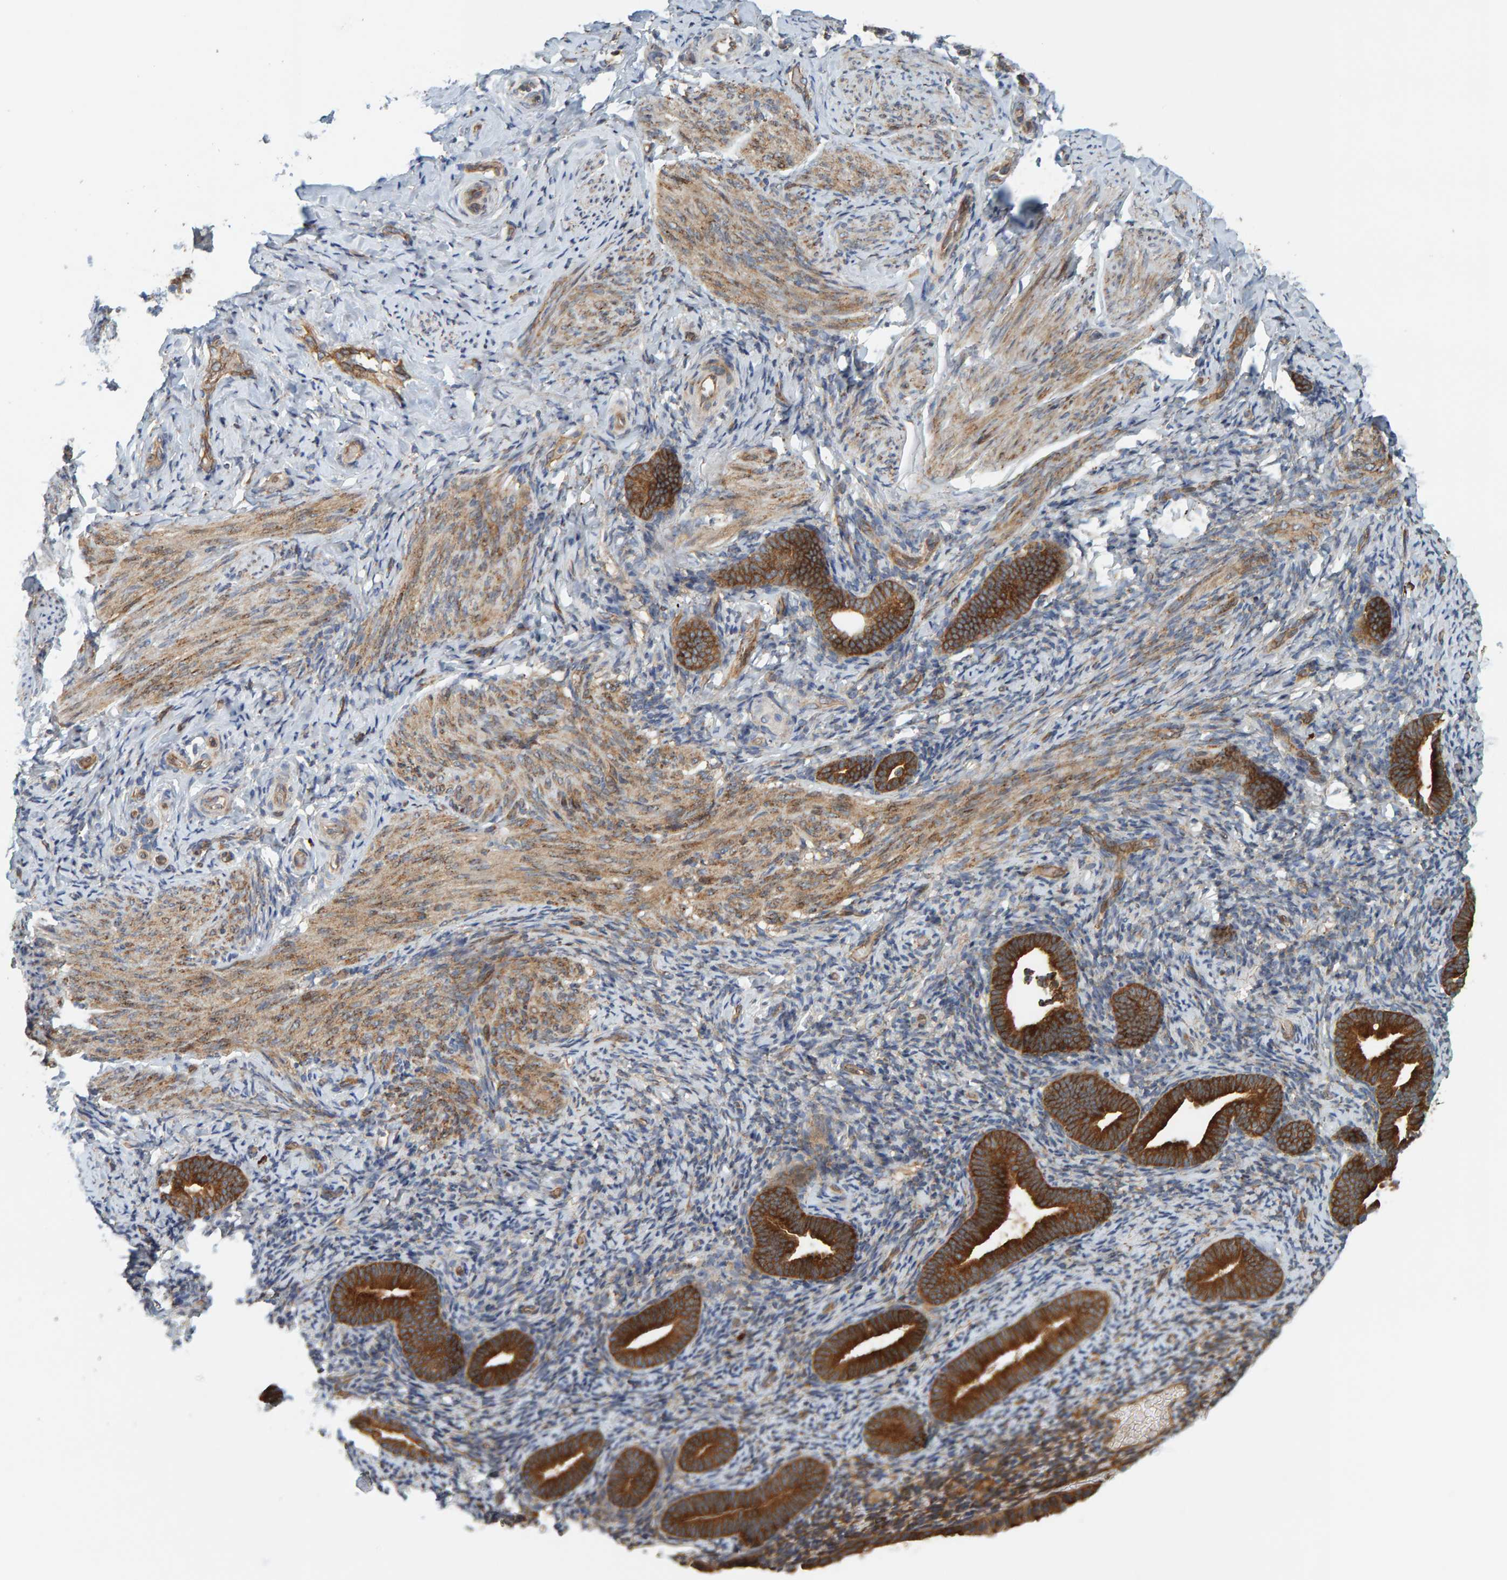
{"staining": {"intensity": "moderate", "quantity": ">75%", "location": "cytoplasmic/membranous"}, "tissue": "endometrium", "cell_type": "Cells in endometrial stroma", "image_type": "normal", "snomed": [{"axis": "morphology", "description": "Normal tissue, NOS"}, {"axis": "topography", "description": "Endometrium"}], "caption": "Immunohistochemical staining of benign endometrium exhibits >75% levels of moderate cytoplasmic/membranous protein positivity in about >75% of cells in endometrial stroma. The protein of interest is stained brown, and the nuclei are stained in blue (DAB IHC with brightfield microscopy, high magnification).", "gene": "BAIAP2", "patient": {"sex": "female", "age": 51}}